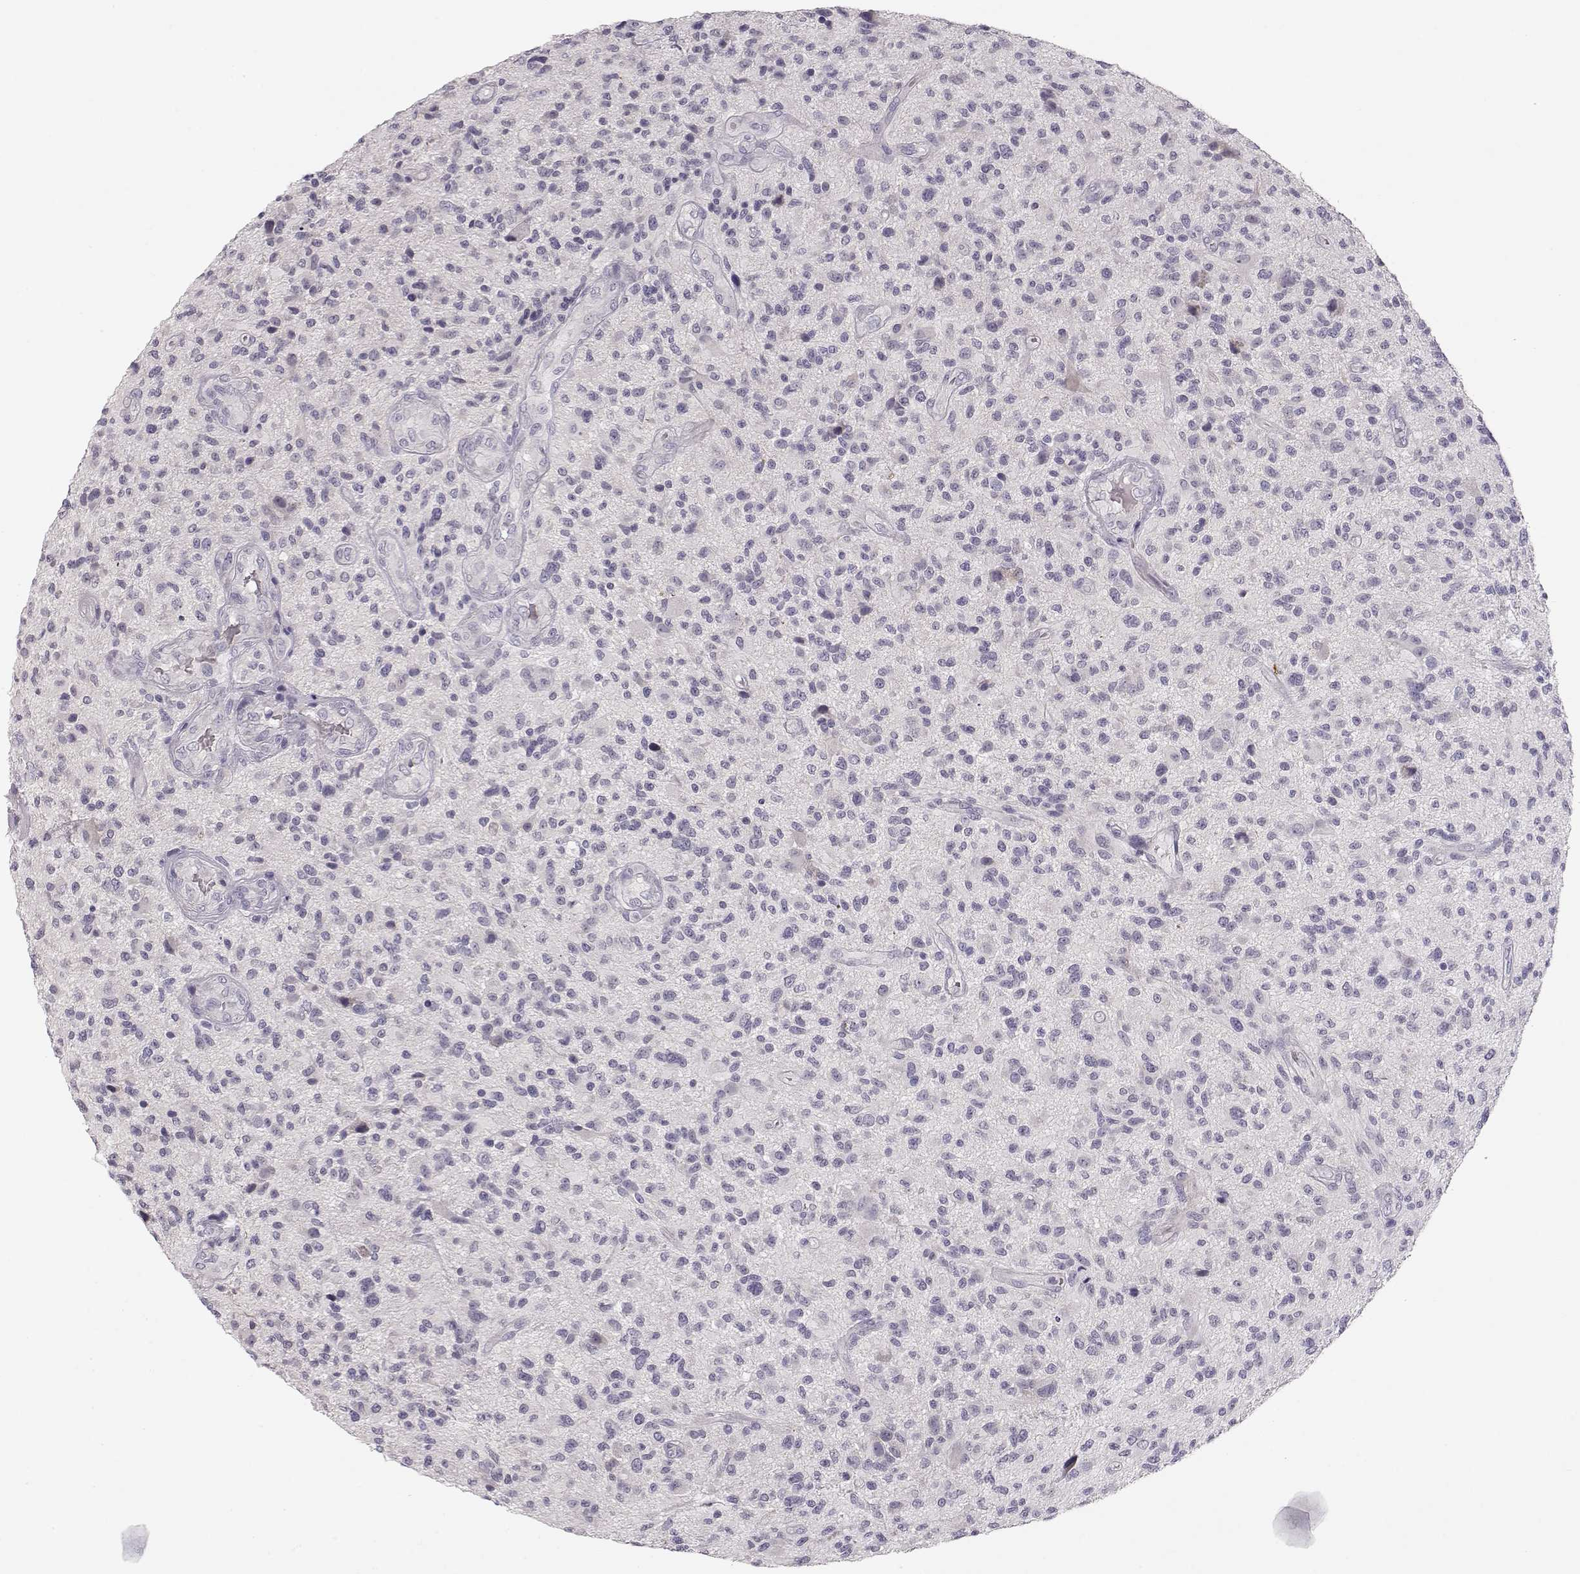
{"staining": {"intensity": "negative", "quantity": "none", "location": "none"}, "tissue": "glioma", "cell_type": "Tumor cells", "image_type": "cancer", "snomed": [{"axis": "morphology", "description": "Glioma, malignant, High grade"}, {"axis": "topography", "description": "Brain"}], "caption": "A high-resolution histopathology image shows immunohistochemistry (IHC) staining of malignant glioma (high-grade), which demonstrates no significant positivity in tumor cells.", "gene": "TTC26", "patient": {"sex": "male", "age": 47}}